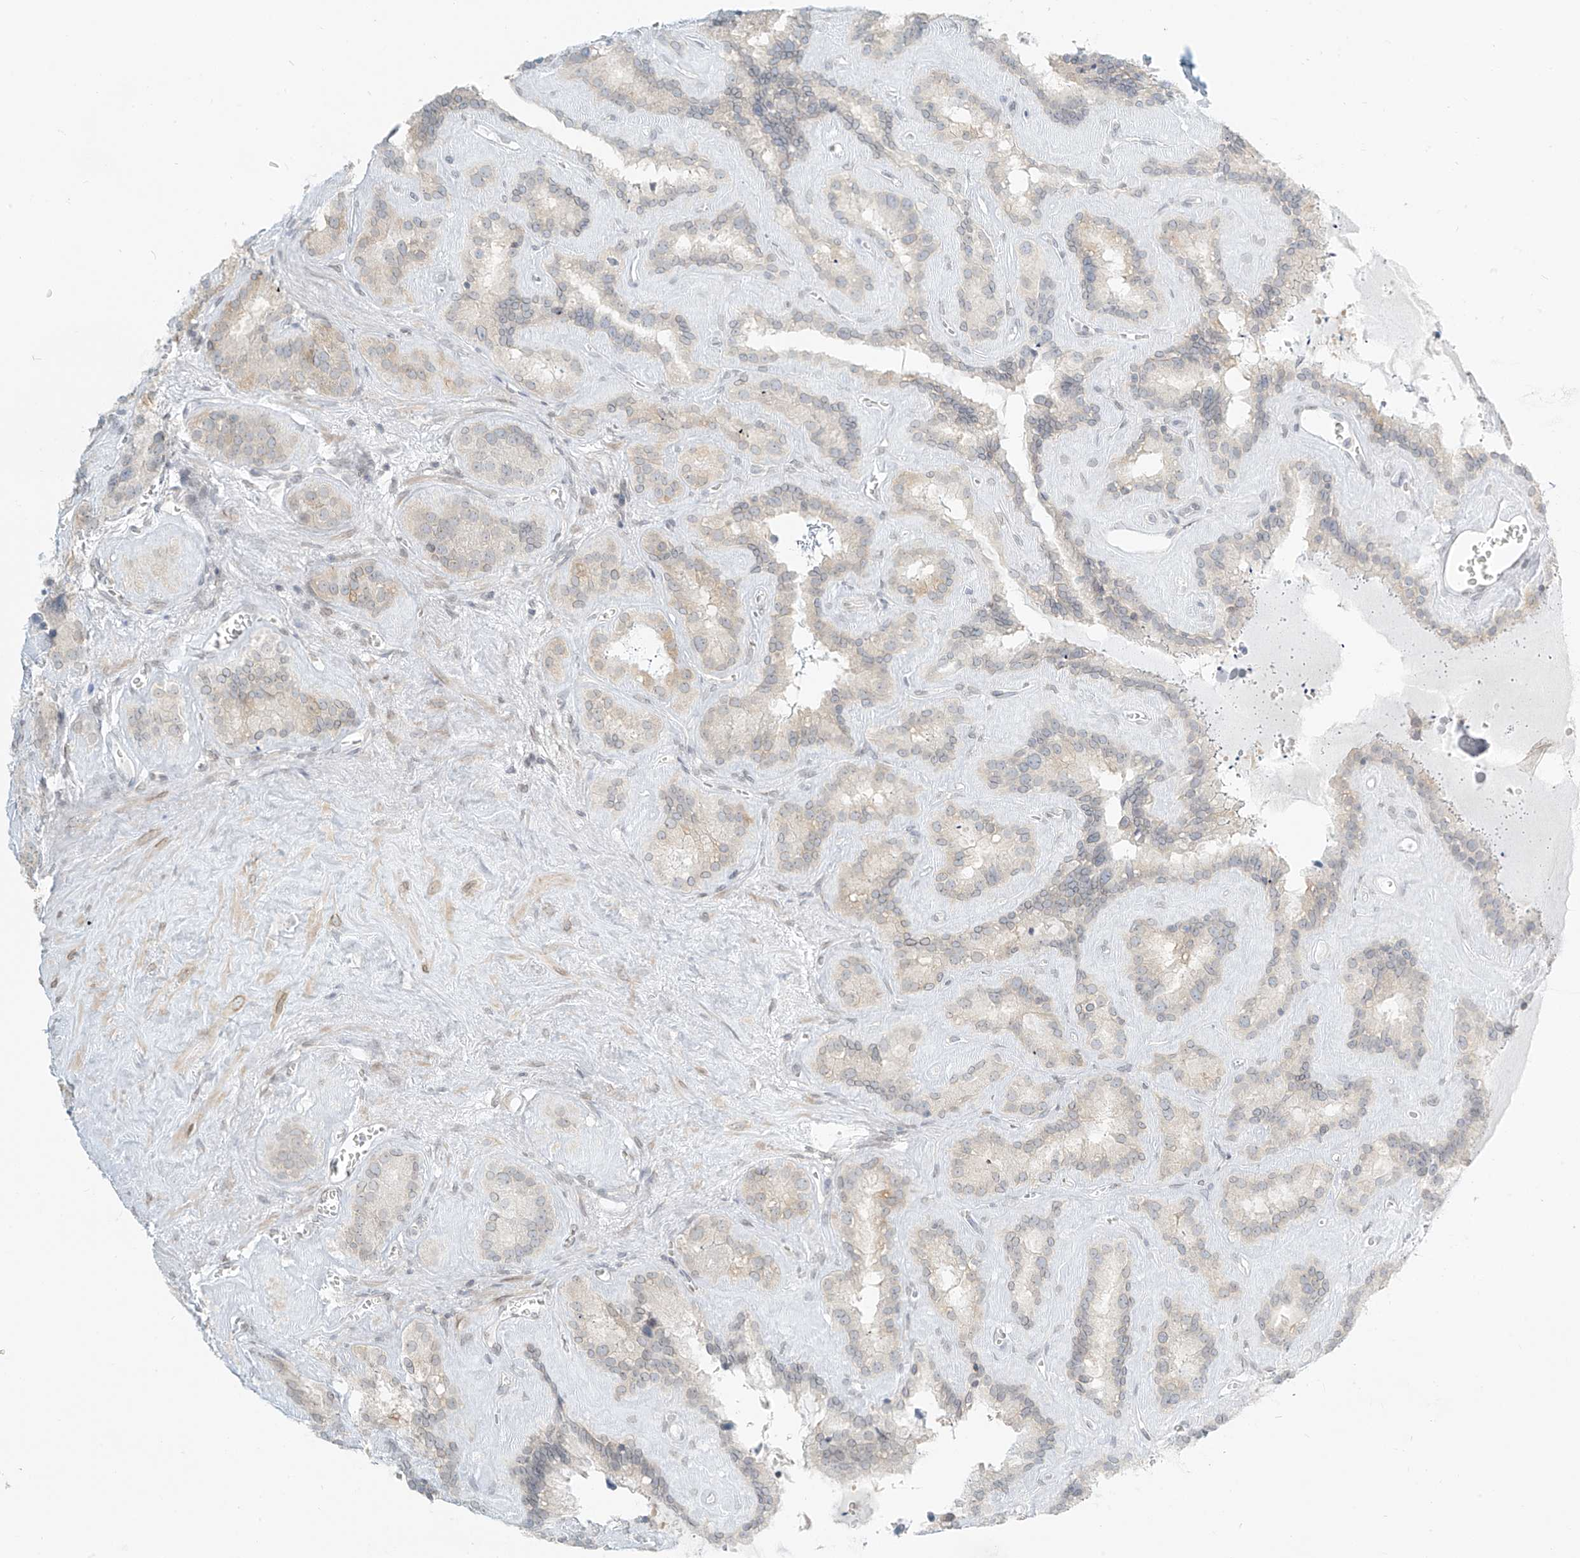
{"staining": {"intensity": "negative", "quantity": "none", "location": "none"}, "tissue": "seminal vesicle", "cell_type": "Glandular cells", "image_type": "normal", "snomed": [{"axis": "morphology", "description": "Normal tissue, NOS"}, {"axis": "topography", "description": "Prostate"}, {"axis": "topography", "description": "Seminal veicle"}], "caption": "High power microscopy image of an IHC histopathology image of normal seminal vesicle, revealing no significant expression in glandular cells. (DAB (3,3'-diaminobenzidine) immunohistochemistry visualized using brightfield microscopy, high magnification).", "gene": "OSBPL7", "patient": {"sex": "male", "age": 59}}